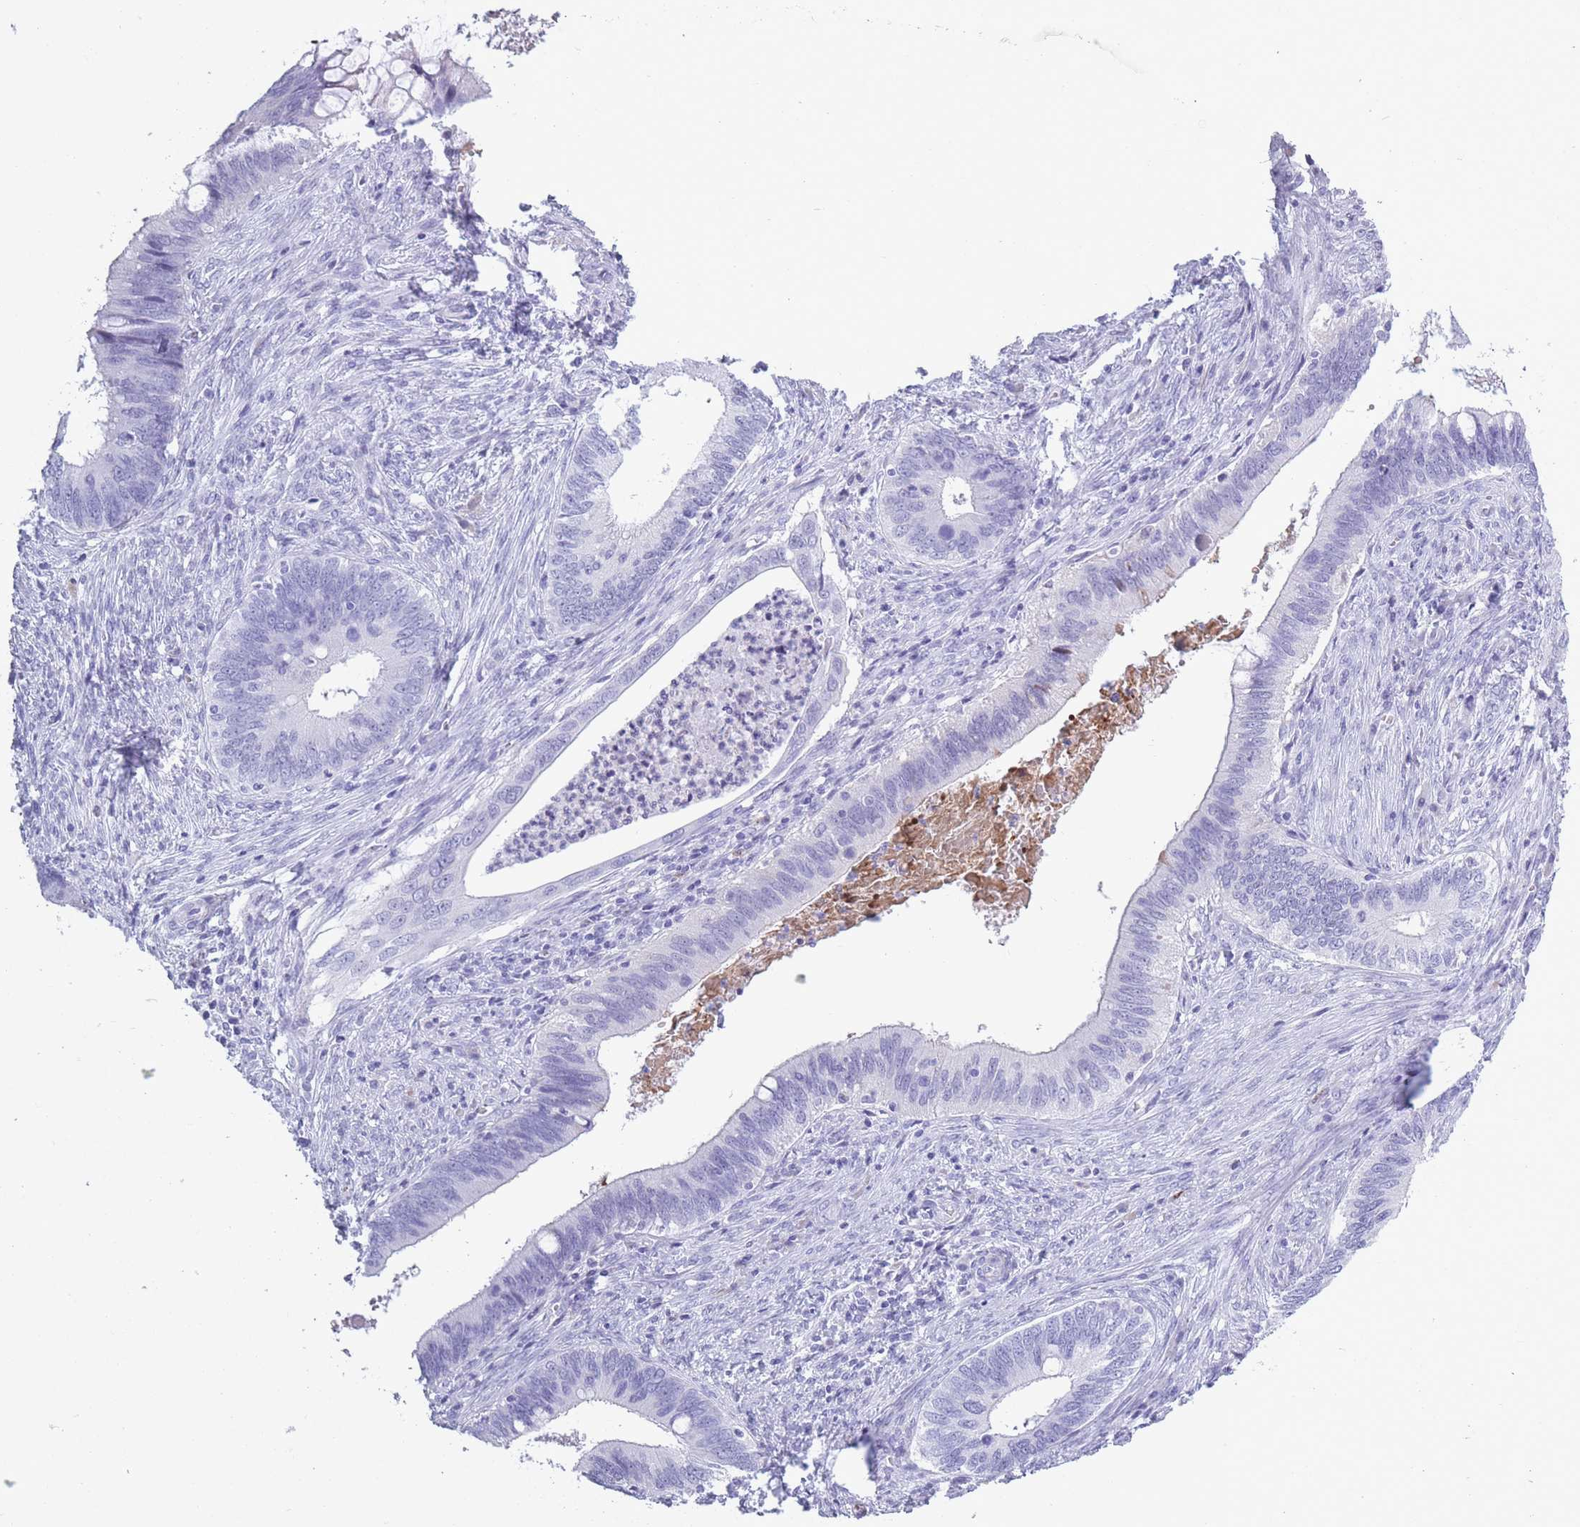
{"staining": {"intensity": "negative", "quantity": "none", "location": "none"}, "tissue": "cervical cancer", "cell_type": "Tumor cells", "image_type": "cancer", "snomed": [{"axis": "morphology", "description": "Adenocarcinoma, NOS"}, {"axis": "topography", "description": "Cervix"}], "caption": "The photomicrograph displays no significant positivity in tumor cells of cervical cancer (adenocarcinoma).", "gene": "OR7C1", "patient": {"sex": "female", "age": 42}}